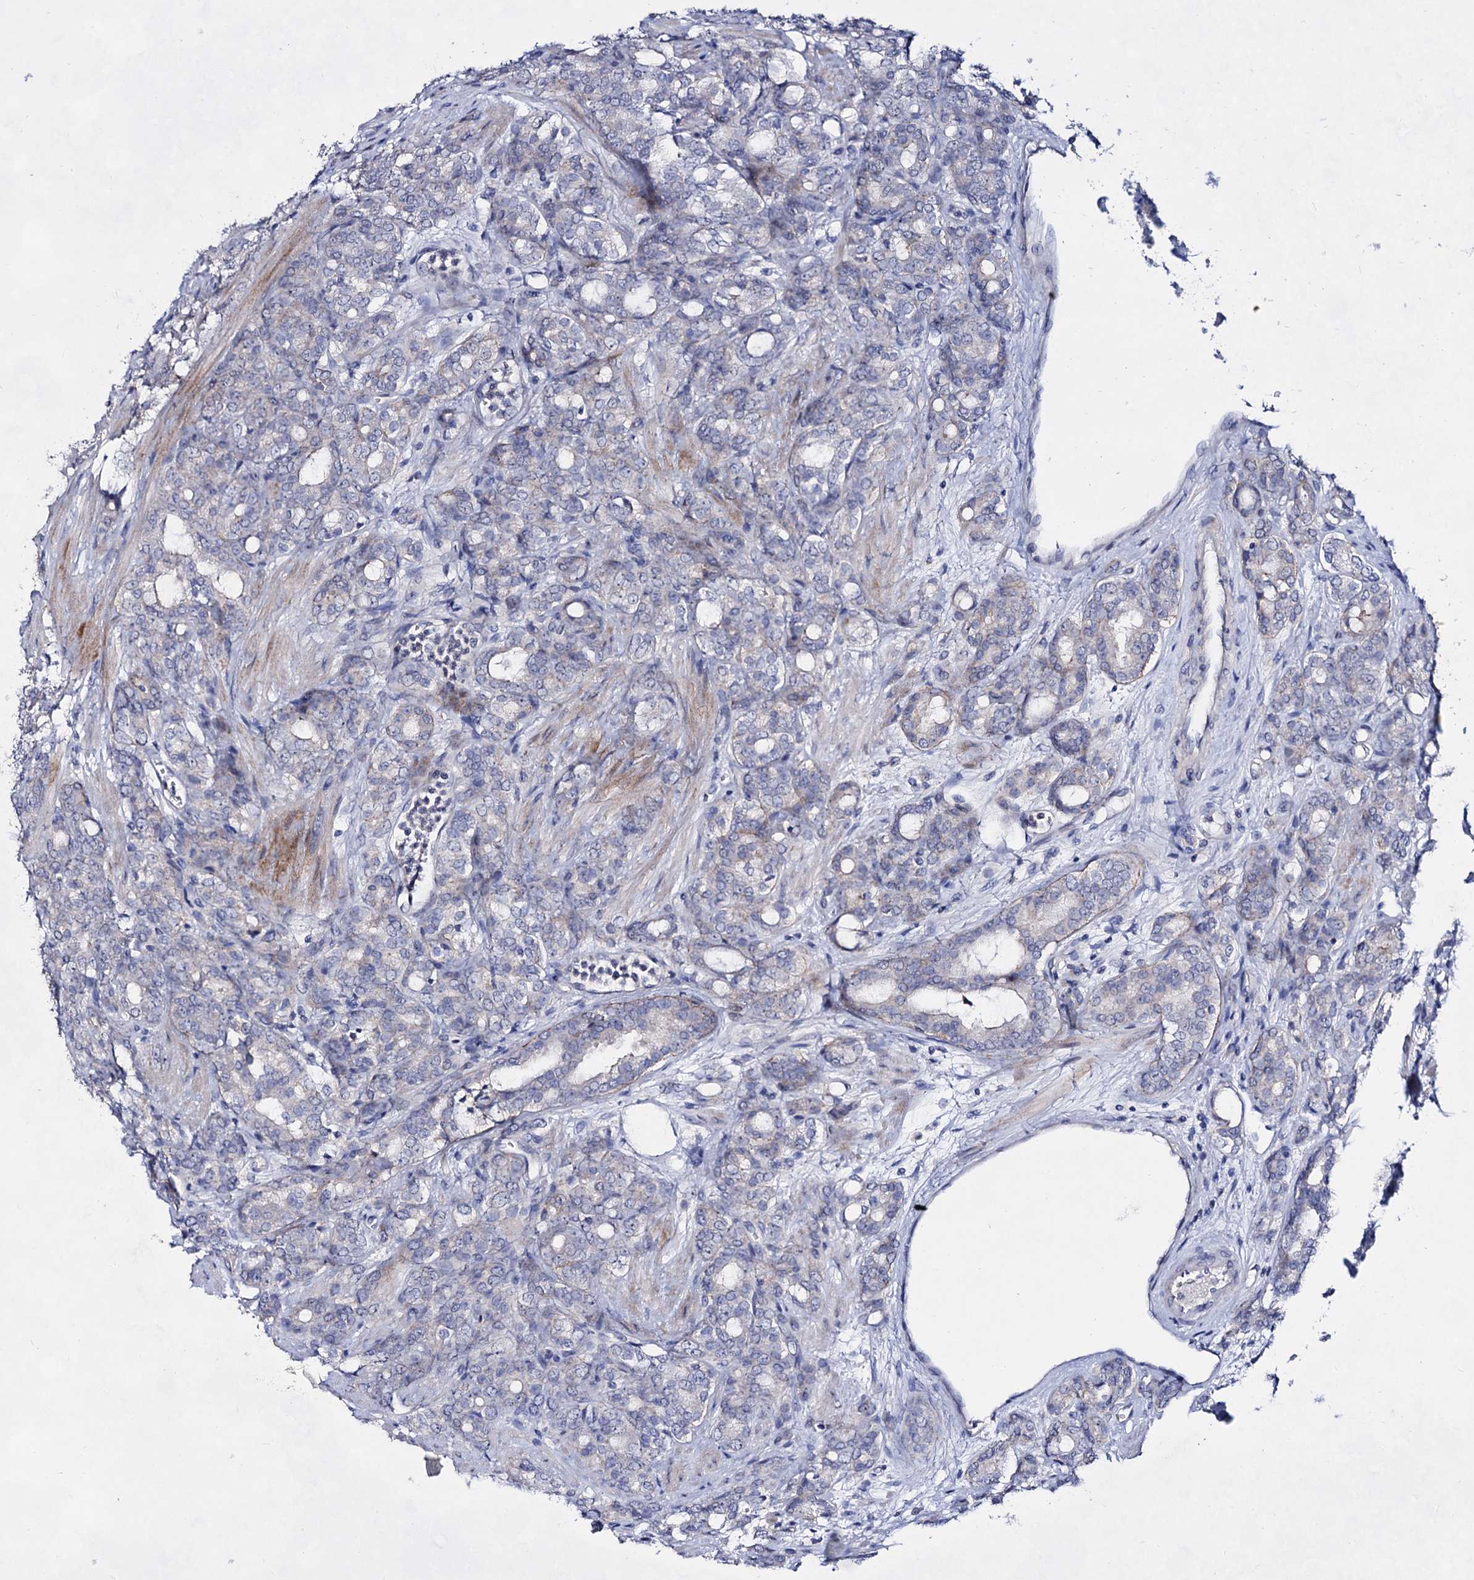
{"staining": {"intensity": "negative", "quantity": "none", "location": "none"}, "tissue": "prostate cancer", "cell_type": "Tumor cells", "image_type": "cancer", "snomed": [{"axis": "morphology", "description": "Adenocarcinoma, High grade"}, {"axis": "topography", "description": "Prostate"}], "caption": "There is no significant staining in tumor cells of prostate high-grade adenocarcinoma. The staining is performed using DAB brown chromogen with nuclei counter-stained in using hematoxylin.", "gene": "PLIN1", "patient": {"sex": "male", "age": 62}}